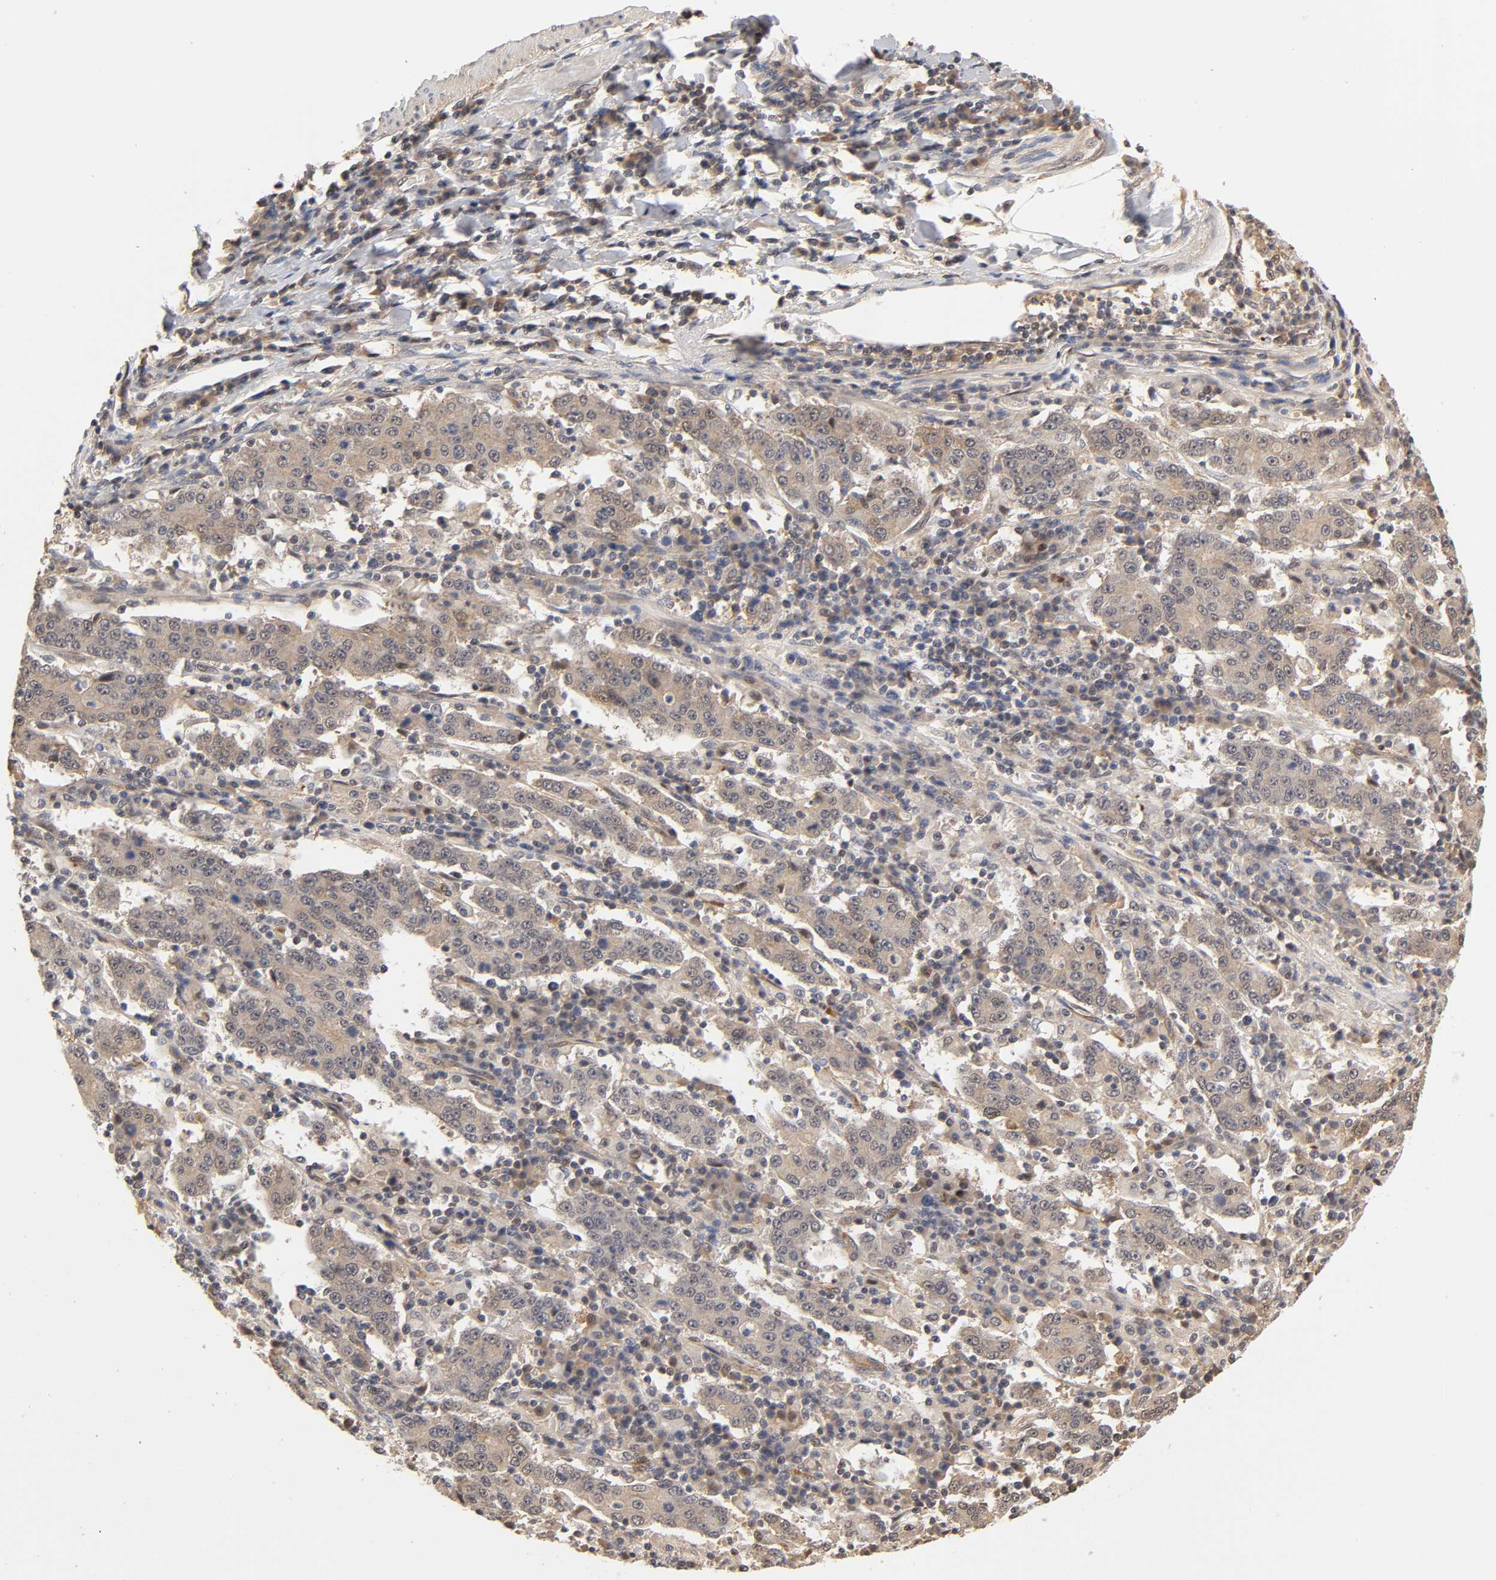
{"staining": {"intensity": "weak", "quantity": ">75%", "location": "cytoplasmic/membranous"}, "tissue": "stomach cancer", "cell_type": "Tumor cells", "image_type": "cancer", "snomed": [{"axis": "morphology", "description": "Normal tissue, NOS"}, {"axis": "morphology", "description": "Adenocarcinoma, NOS"}, {"axis": "topography", "description": "Stomach, upper"}, {"axis": "topography", "description": "Stomach"}], "caption": "About >75% of tumor cells in human stomach cancer show weak cytoplasmic/membranous protein positivity as visualized by brown immunohistochemical staining.", "gene": "PDE5A", "patient": {"sex": "male", "age": 59}}